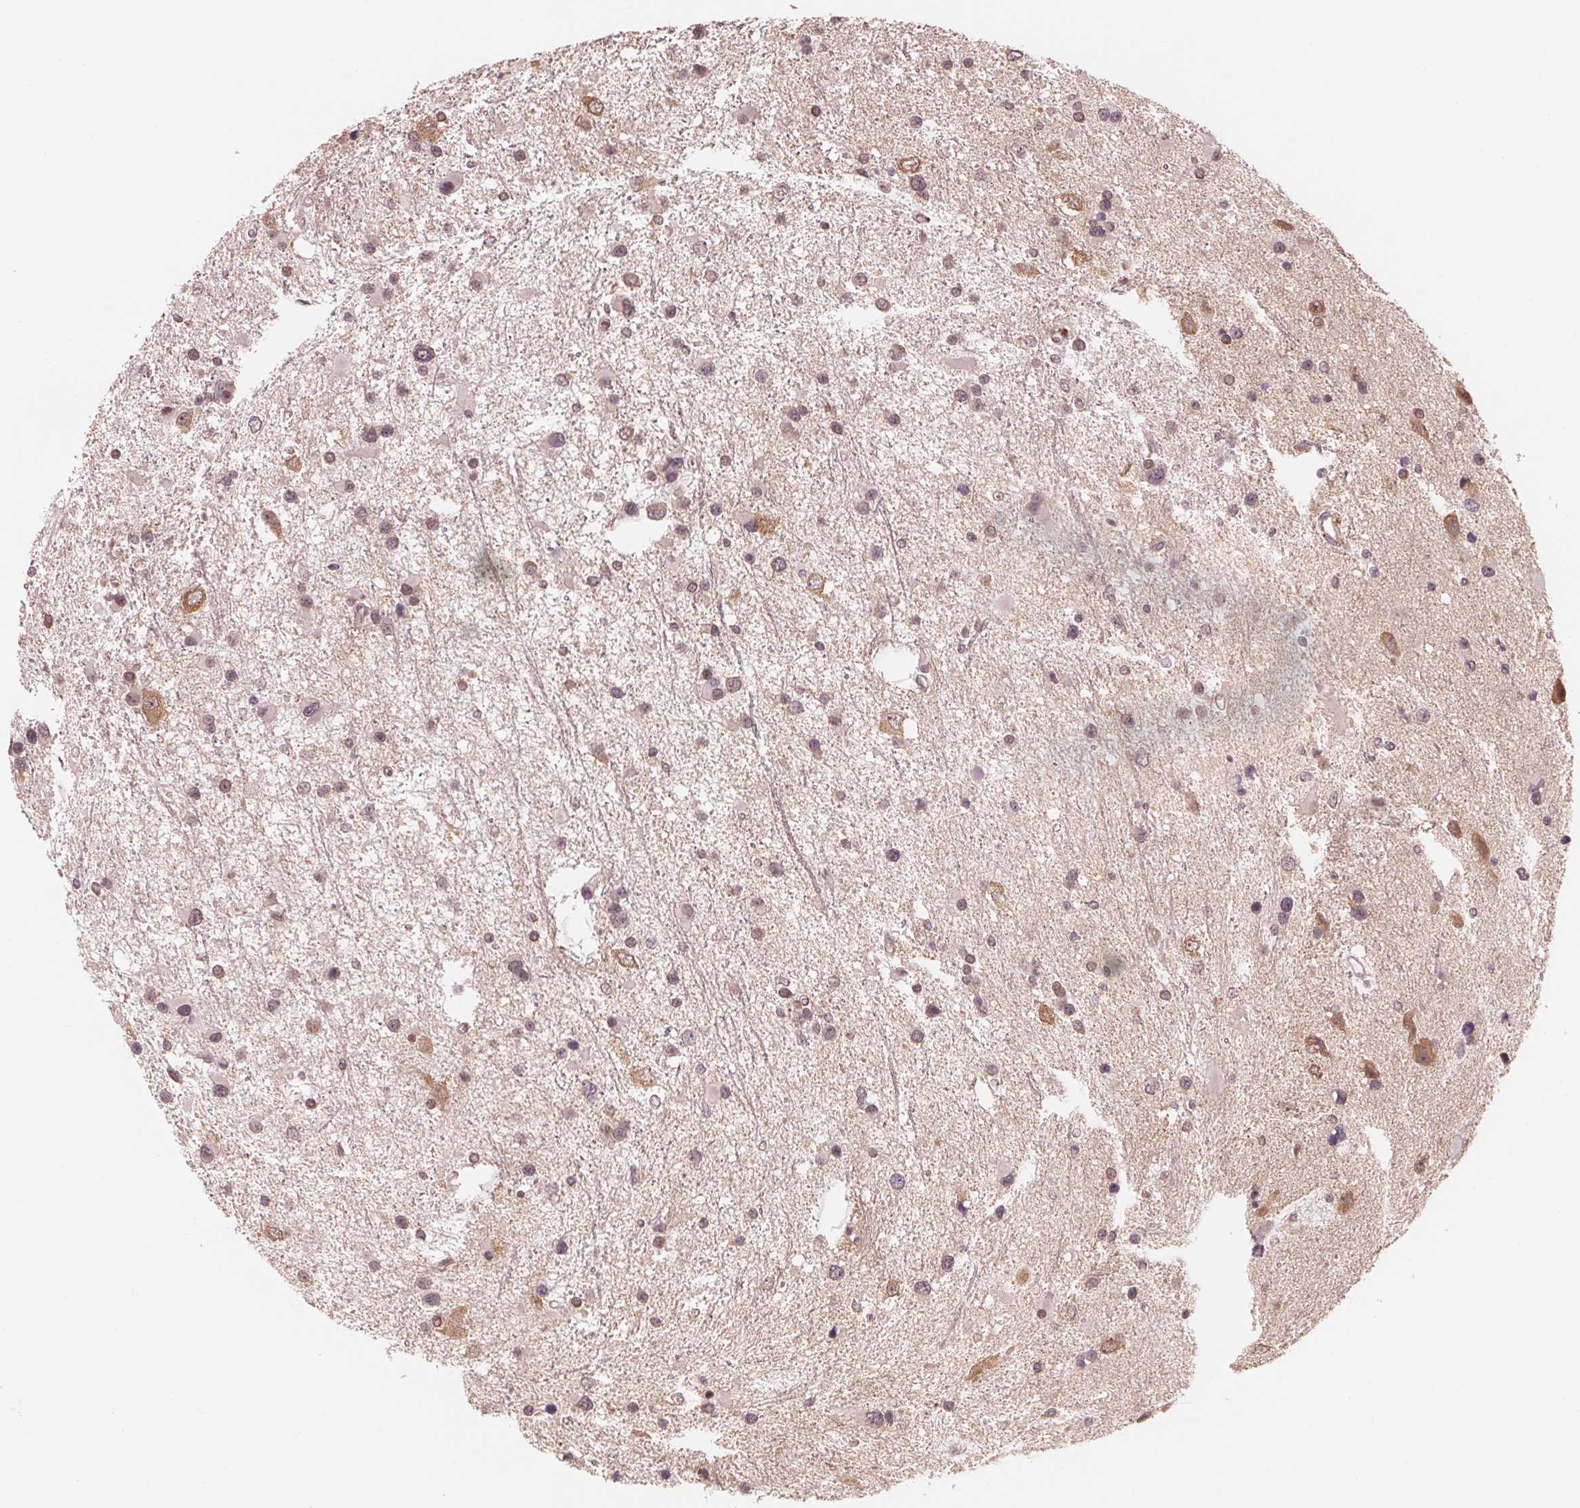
{"staining": {"intensity": "weak", "quantity": "25%-75%", "location": "nuclear"}, "tissue": "glioma", "cell_type": "Tumor cells", "image_type": "cancer", "snomed": [{"axis": "morphology", "description": "Glioma, malignant, Low grade"}, {"axis": "topography", "description": "Brain"}], "caption": "A brown stain shows weak nuclear staining of a protein in human malignant glioma (low-grade) tumor cells.", "gene": "GIGYF2", "patient": {"sex": "female", "age": 32}}